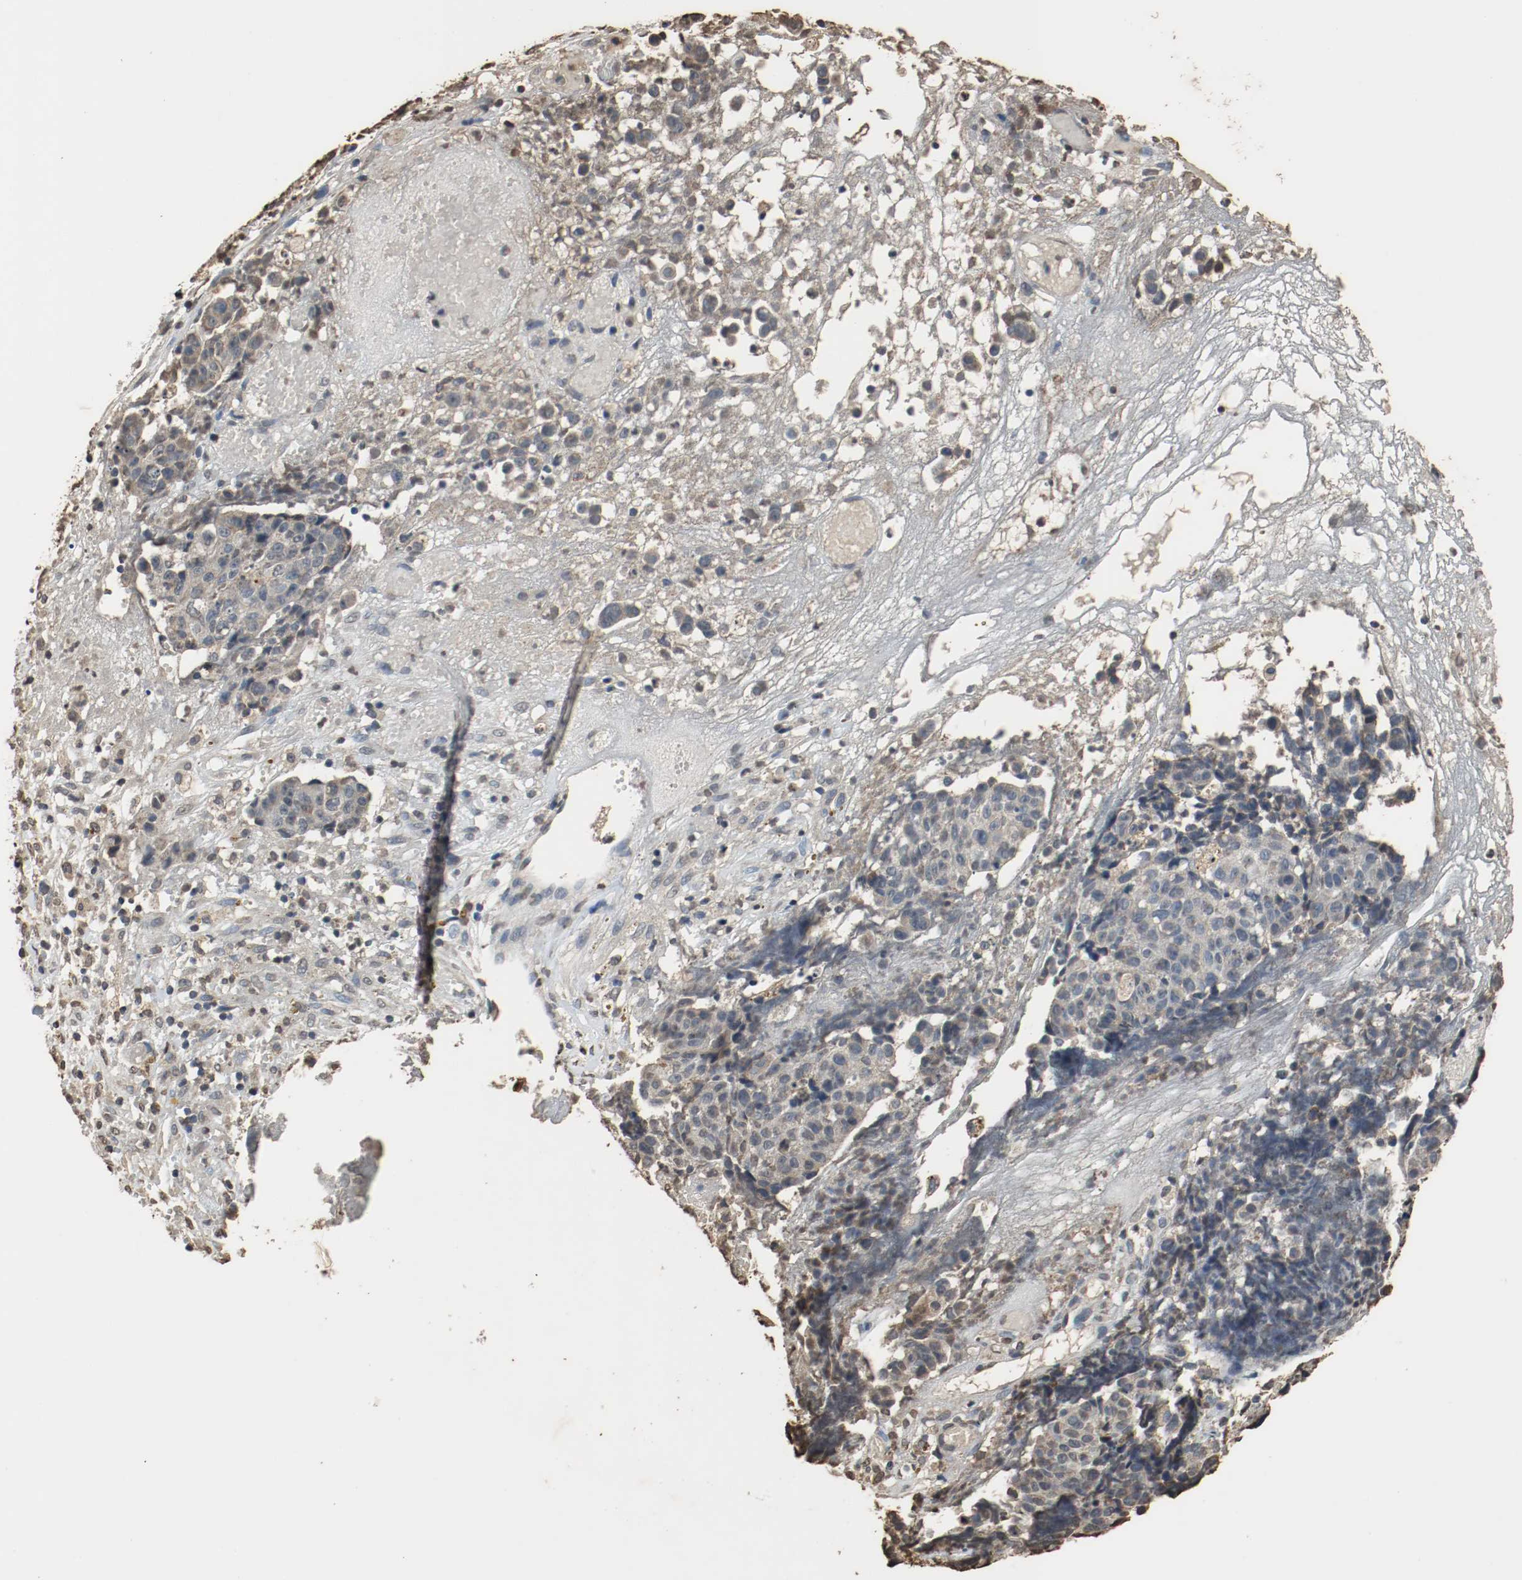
{"staining": {"intensity": "weak", "quantity": "<25%", "location": "cytoplasmic/membranous"}, "tissue": "ovarian cancer", "cell_type": "Tumor cells", "image_type": "cancer", "snomed": [{"axis": "morphology", "description": "Carcinoma, endometroid"}, {"axis": "topography", "description": "Ovary"}], "caption": "The photomicrograph displays no significant staining in tumor cells of ovarian cancer.", "gene": "RTN4", "patient": {"sex": "female", "age": 42}}